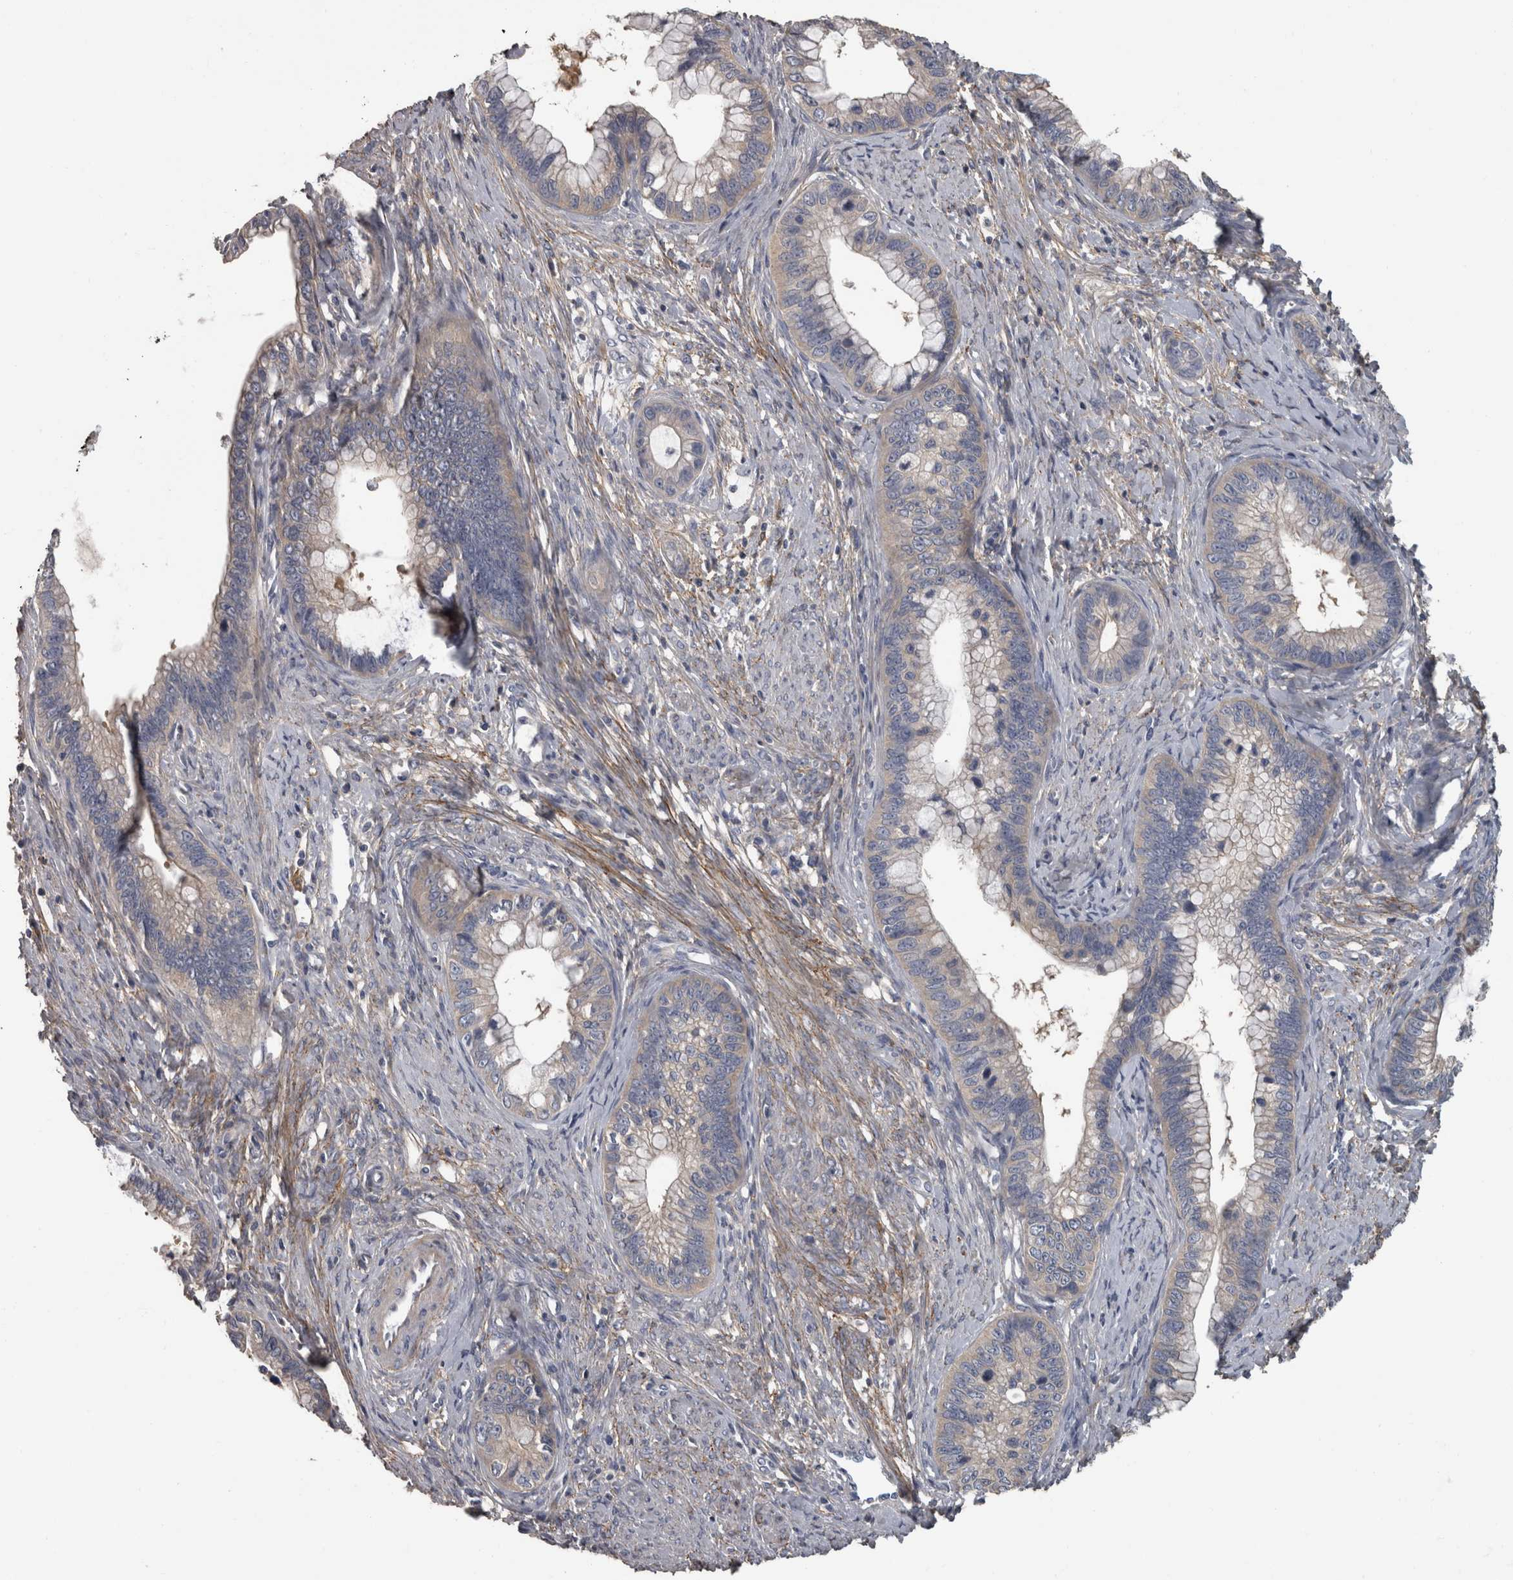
{"staining": {"intensity": "negative", "quantity": "none", "location": "none"}, "tissue": "cervical cancer", "cell_type": "Tumor cells", "image_type": "cancer", "snomed": [{"axis": "morphology", "description": "Adenocarcinoma, NOS"}, {"axis": "topography", "description": "Cervix"}], "caption": "High power microscopy photomicrograph of an immunohistochemistry histopathology image of cervical adenocarcinoma, revealing no significant staining in tumor cells.", "gene": "EFEMP2", "patient": {"sex": "female", "age": 44}}